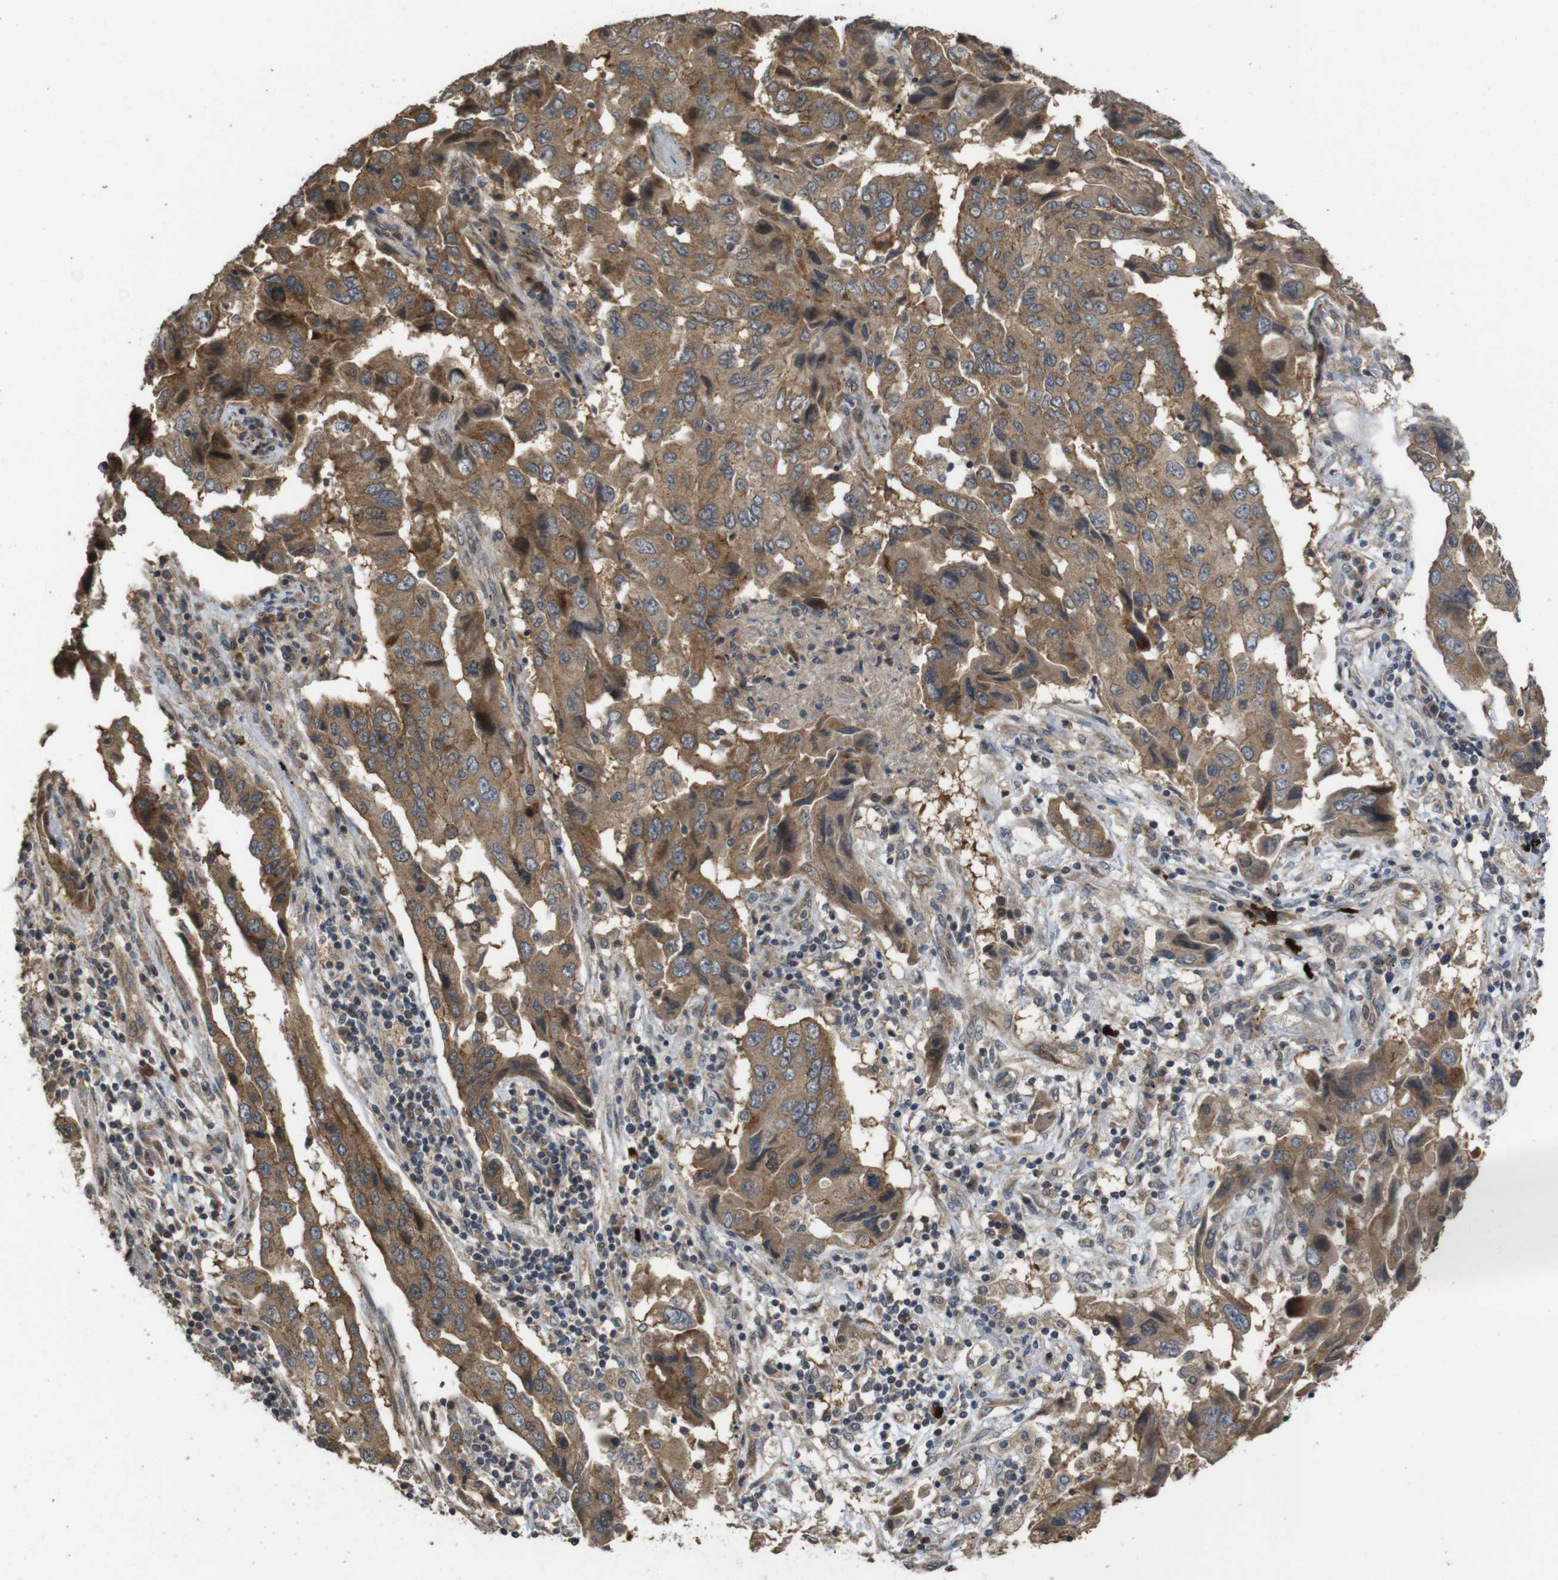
{"staining": {"intensity": "moderate", "quantity": ">75%", "location": "cytoplasmic/membranous"}, "tissue": "lung cancer", "cell_type": "Tumor cells", "image_type": "cancer", "snomed": [{"axis": "morphology", "description": "Adenocarcinoma, NOS"}, {"axis": "topography", "description": "Lung"}], "caption": "Tumor cells display moderate cytoplasmic/membranous expression in approximately >75% of cells in lung cancer. Ihc stains the protein of interest in brown and the nuclei are stained blue.", "gene": "PCDHB10", "patient": {"sex": "female", "age": 65}}